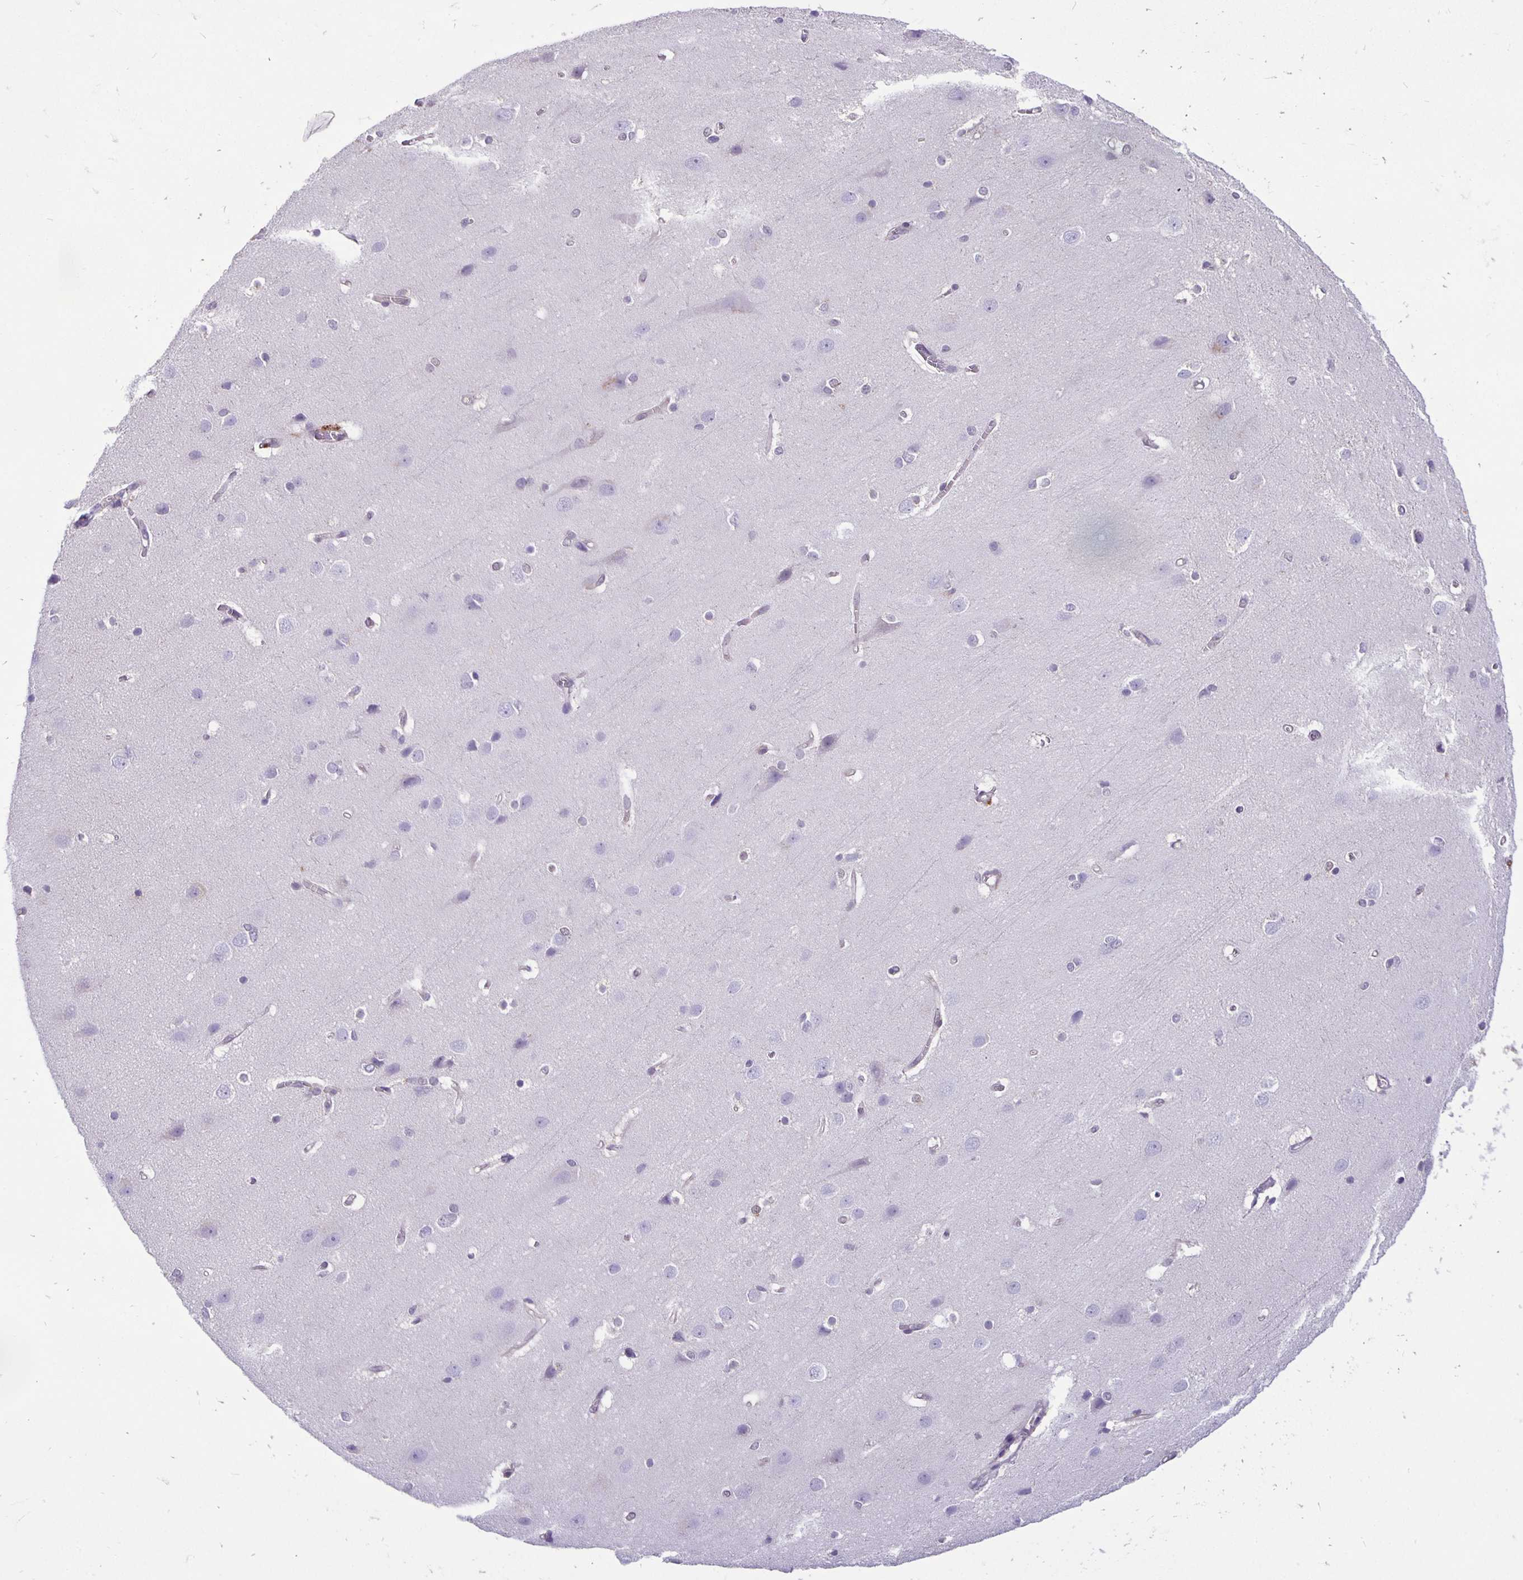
{"staining": {"intensity": "moderate", "quantity": "<25%", "location": "cytoplasmic/membranous"}, "tissue": "cerebral cortex", "cell_type": "Endothelial cells", "image_type": "normal", "snomed": [{"axis": "morphology", "description": "Normal tissue, NOS"}, {"axis": "topography", "description": "Cerebral cortex"}], "caption": "High-magnification brightfield microscopy of unremarkable cerebral cortex stained with DAB (3,3'-diaminobenzidine) (brown) and counterstained with hematoxylin (blue). endothelial cells exhibit moderate cytoplasmic/membranous staining is identified in approximately<25% of cells.", "gene": "TAX1BP3", "patient": {"sex": "male", "age": 37}}